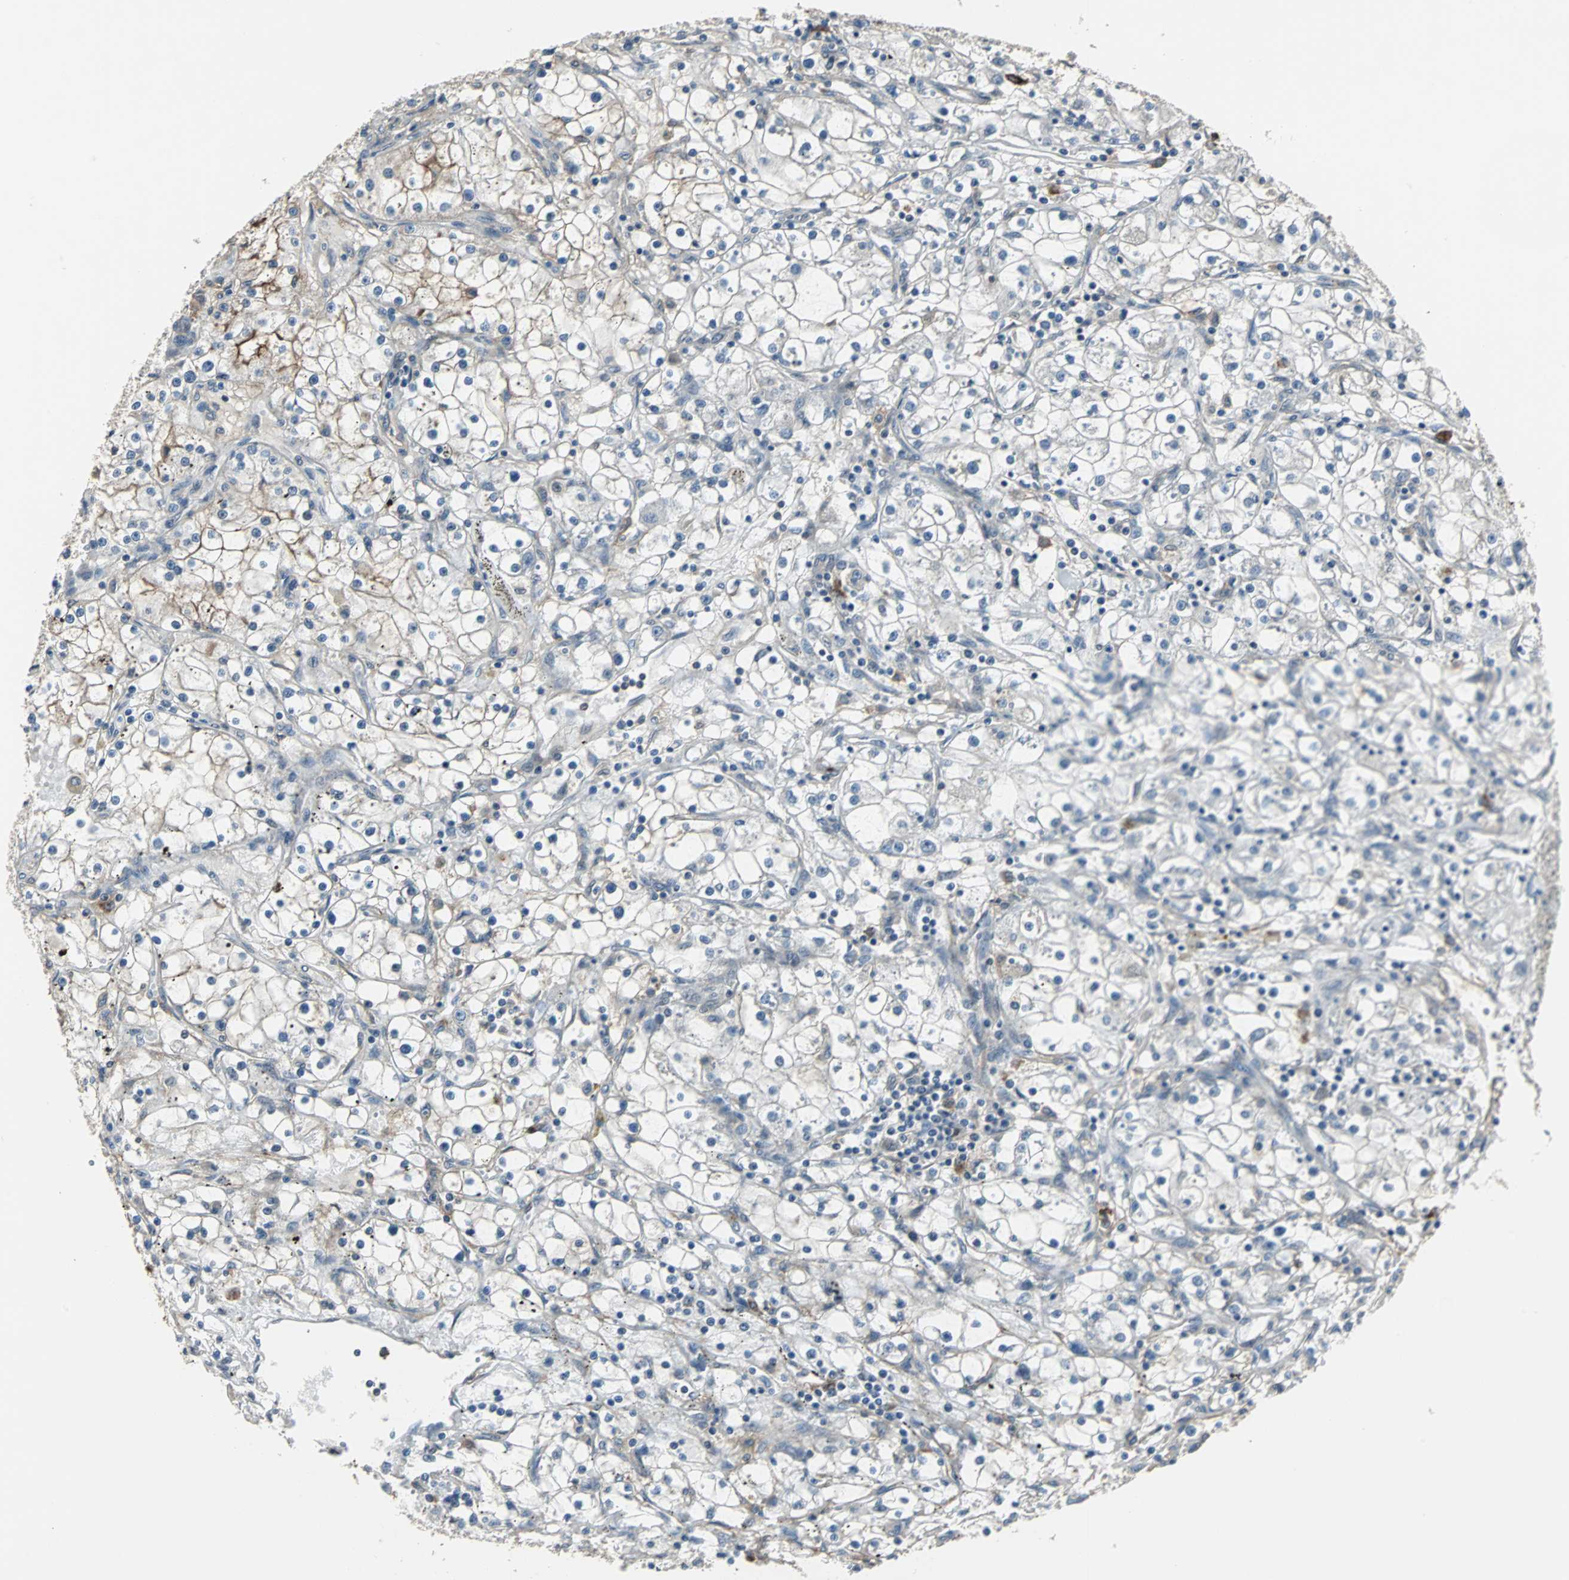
{"staining": {"intensity": "negative", "quantity": "none", "location": "none"}, "tissue": "renal cancer", "cell_type": "Tumor cells", "image_type": "cancer", "snomed": [{"axis": "morphology", "description": "Adenocarcinoma, NOS"}, {"axis": "topography", "description": "Kidney"}], "caption": "Immunohistochemistry photomicrograph of human adenocarcinoma (renal) stained for a protein (brown), which demonstrates no positivity in tumor cells. Nuclei are stained in blue.", "gene": "MKX", "patient": {"sex": "male", "age": 56}}